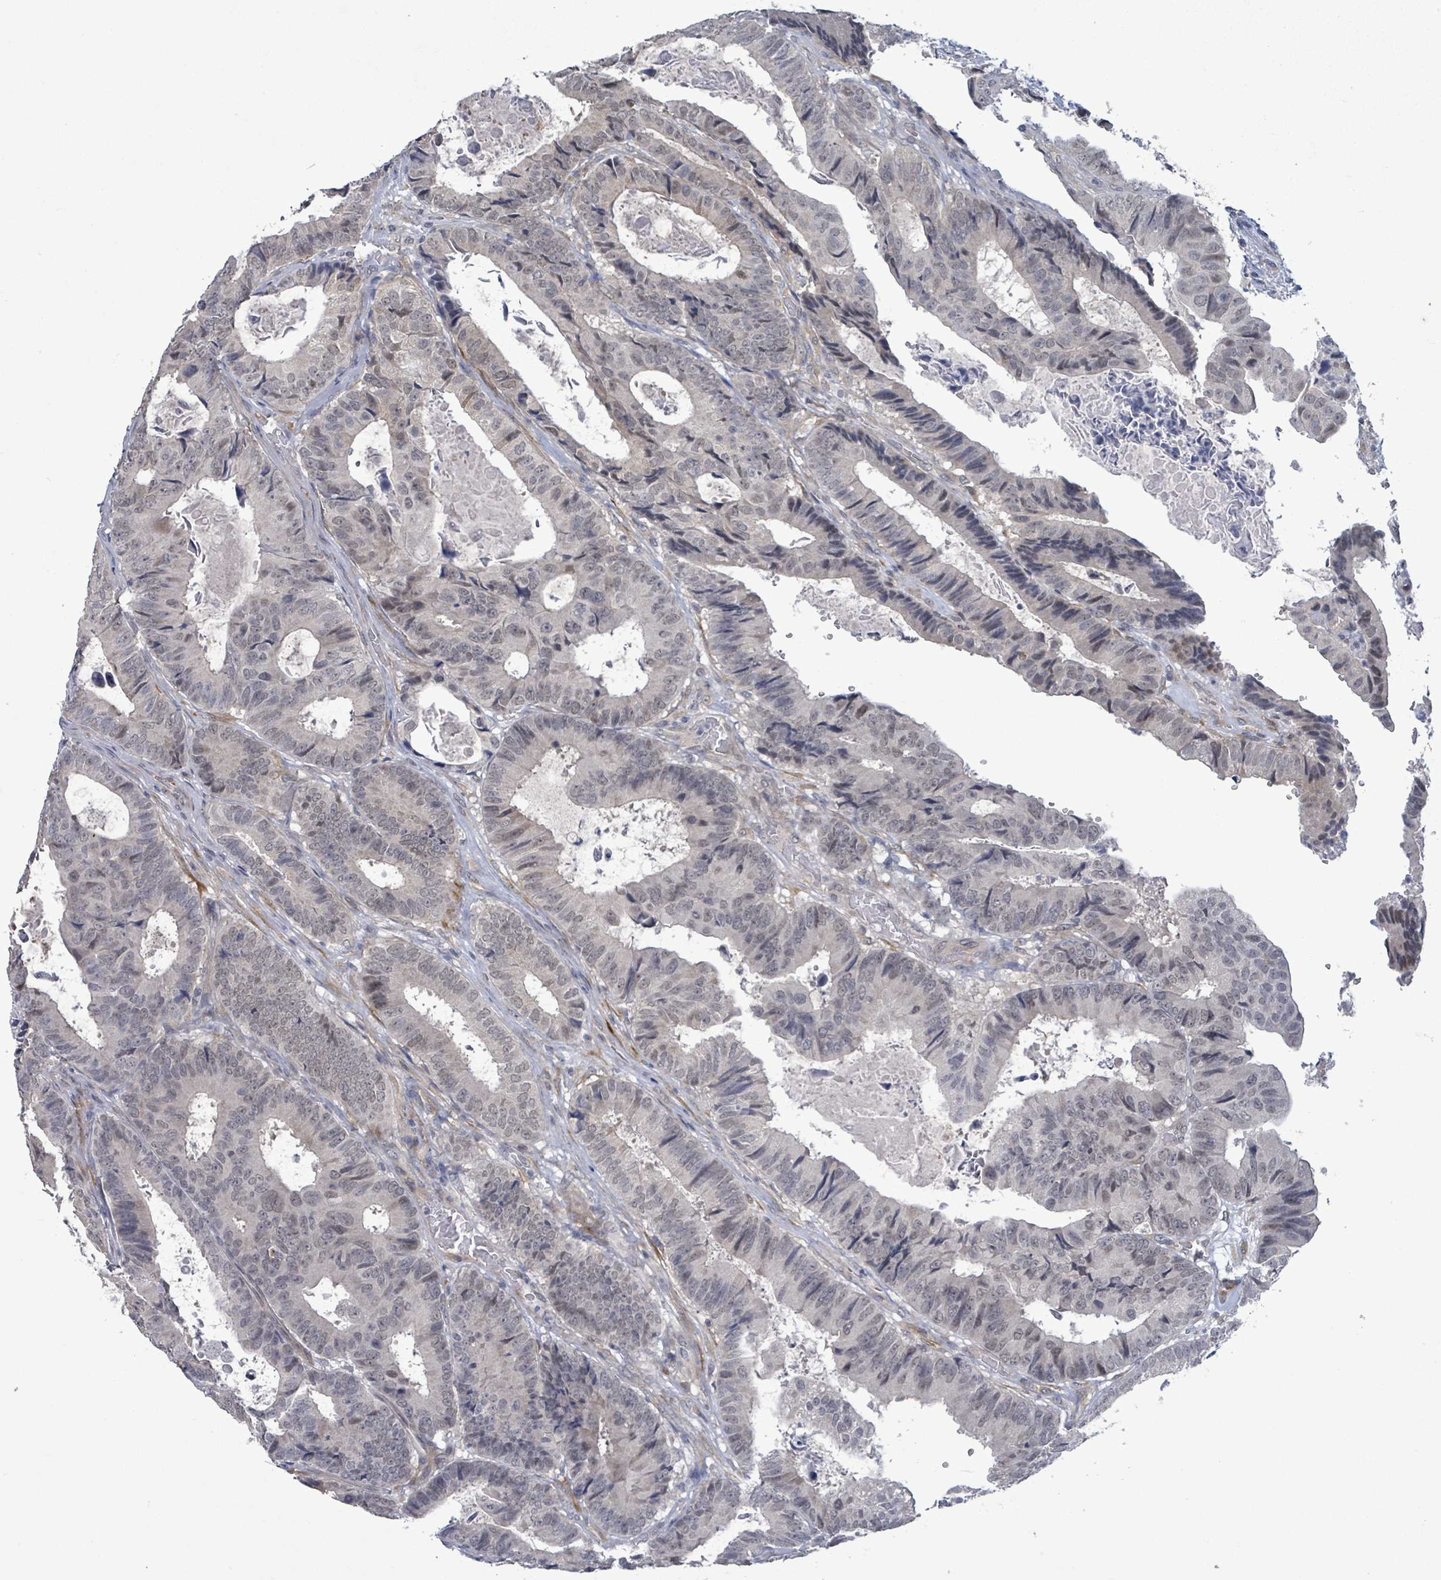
{"staining": {"intensity": "negative", "quantity": "none", "location": "none"}, "tissue": "colorectal cancer", "cell_type": "Tumor cells", "image_type": "cancer", "snomed": [{"axis": "morphology", "description": "Adenocarcinoma, NOS"}, {"axis": "topography", "description": "Colon"}], "caption": "The histopathology image displays no staining of tumor cells in colorectal cancer (adenocarcinoma).", "gene": "AMMECR1", "patient": {"sex": "male", "age": 85}}